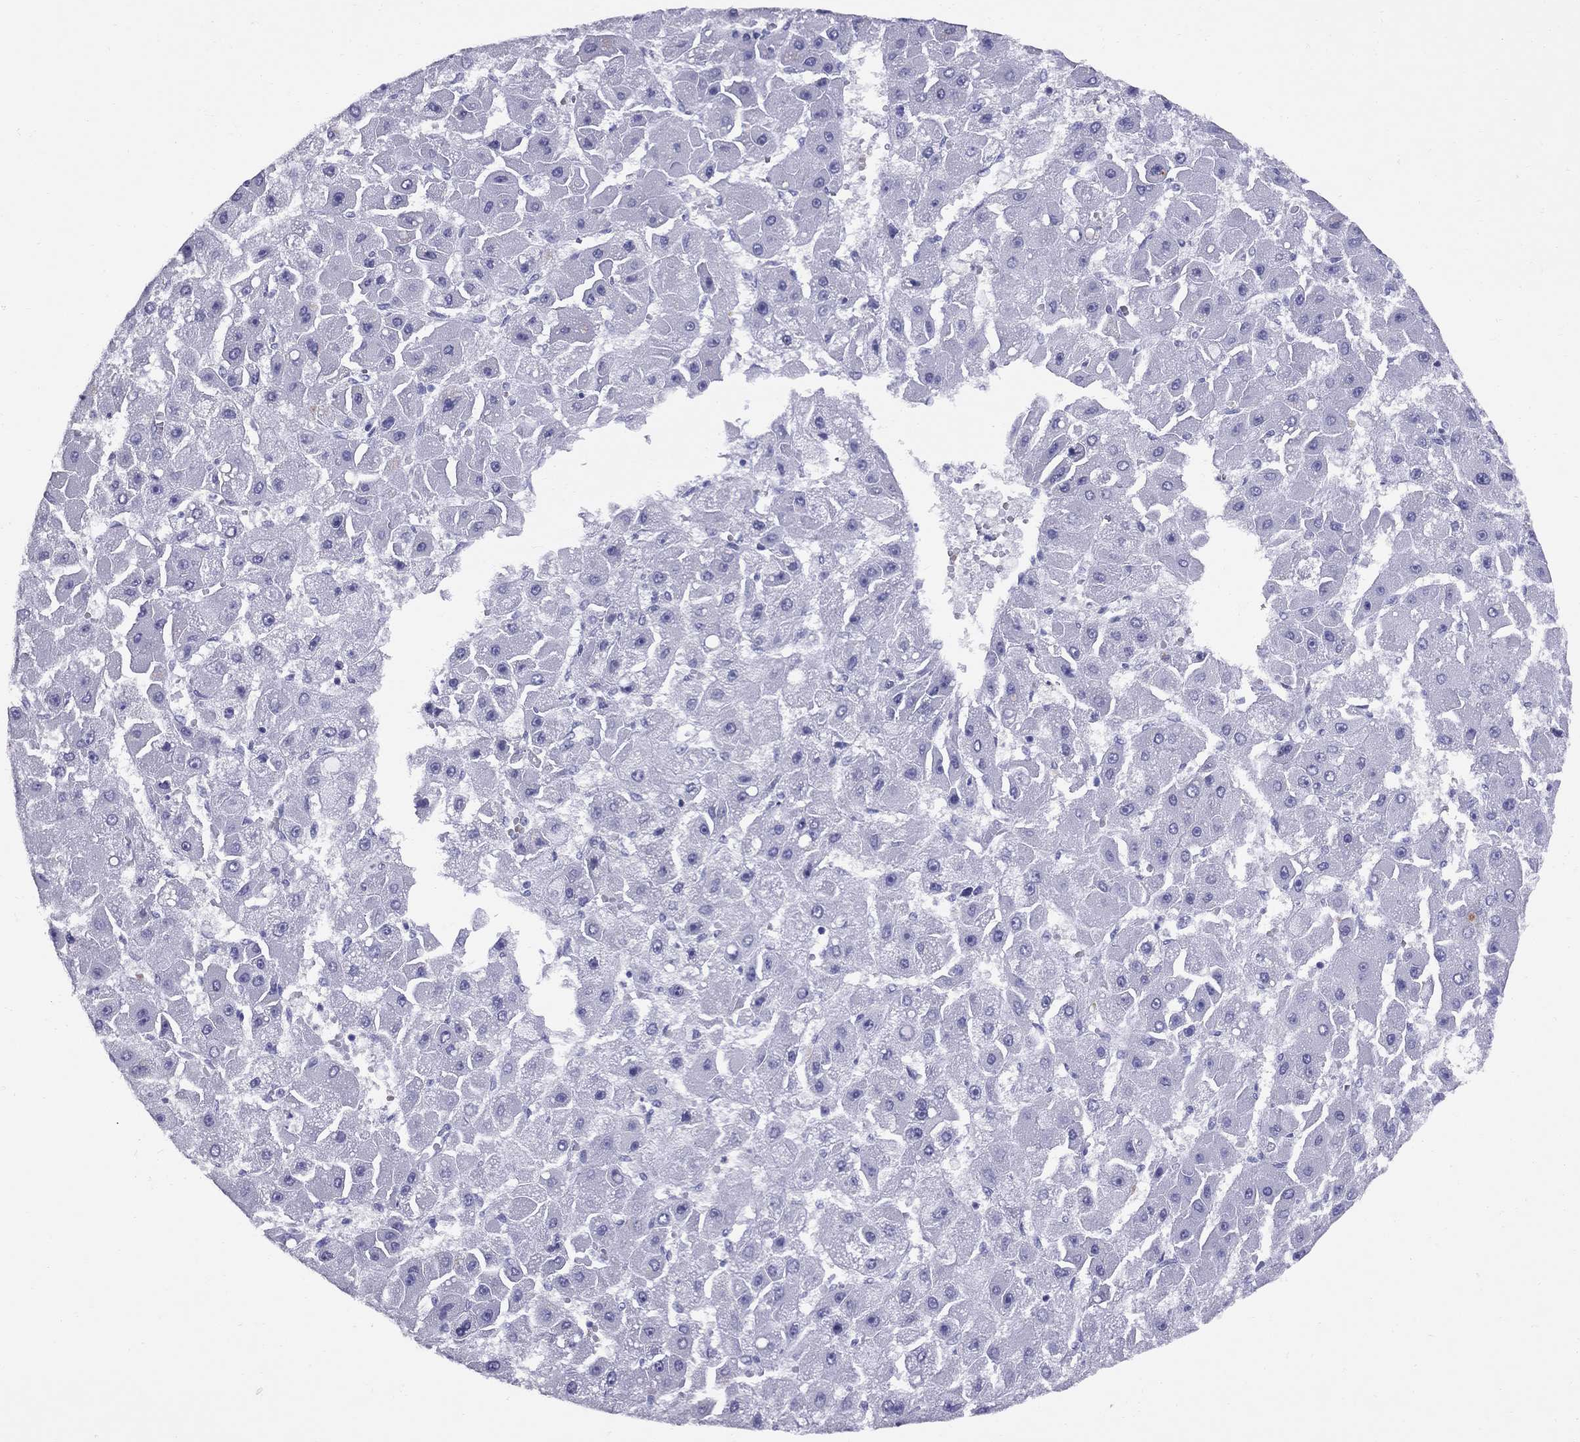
{"staining": {"intensity": "negative", "quantity": "none", "location": "none"}, "tissue": "liver cancer", "cell_type": "Tumor cells", "image_type": "cancer", "snomed": [{"axis": "morphology", "description": "Carcinoma, Hepatocellular, NOS"}, {"axis": "topography", "description": "Liver"}], "caption": "High power microscopy image of an IHC micrograph of liver cancer, revealing no significant positivity in tumor cells.", "gene": "AVPR1B", "patient": {"sex": "female", "age": 25}}